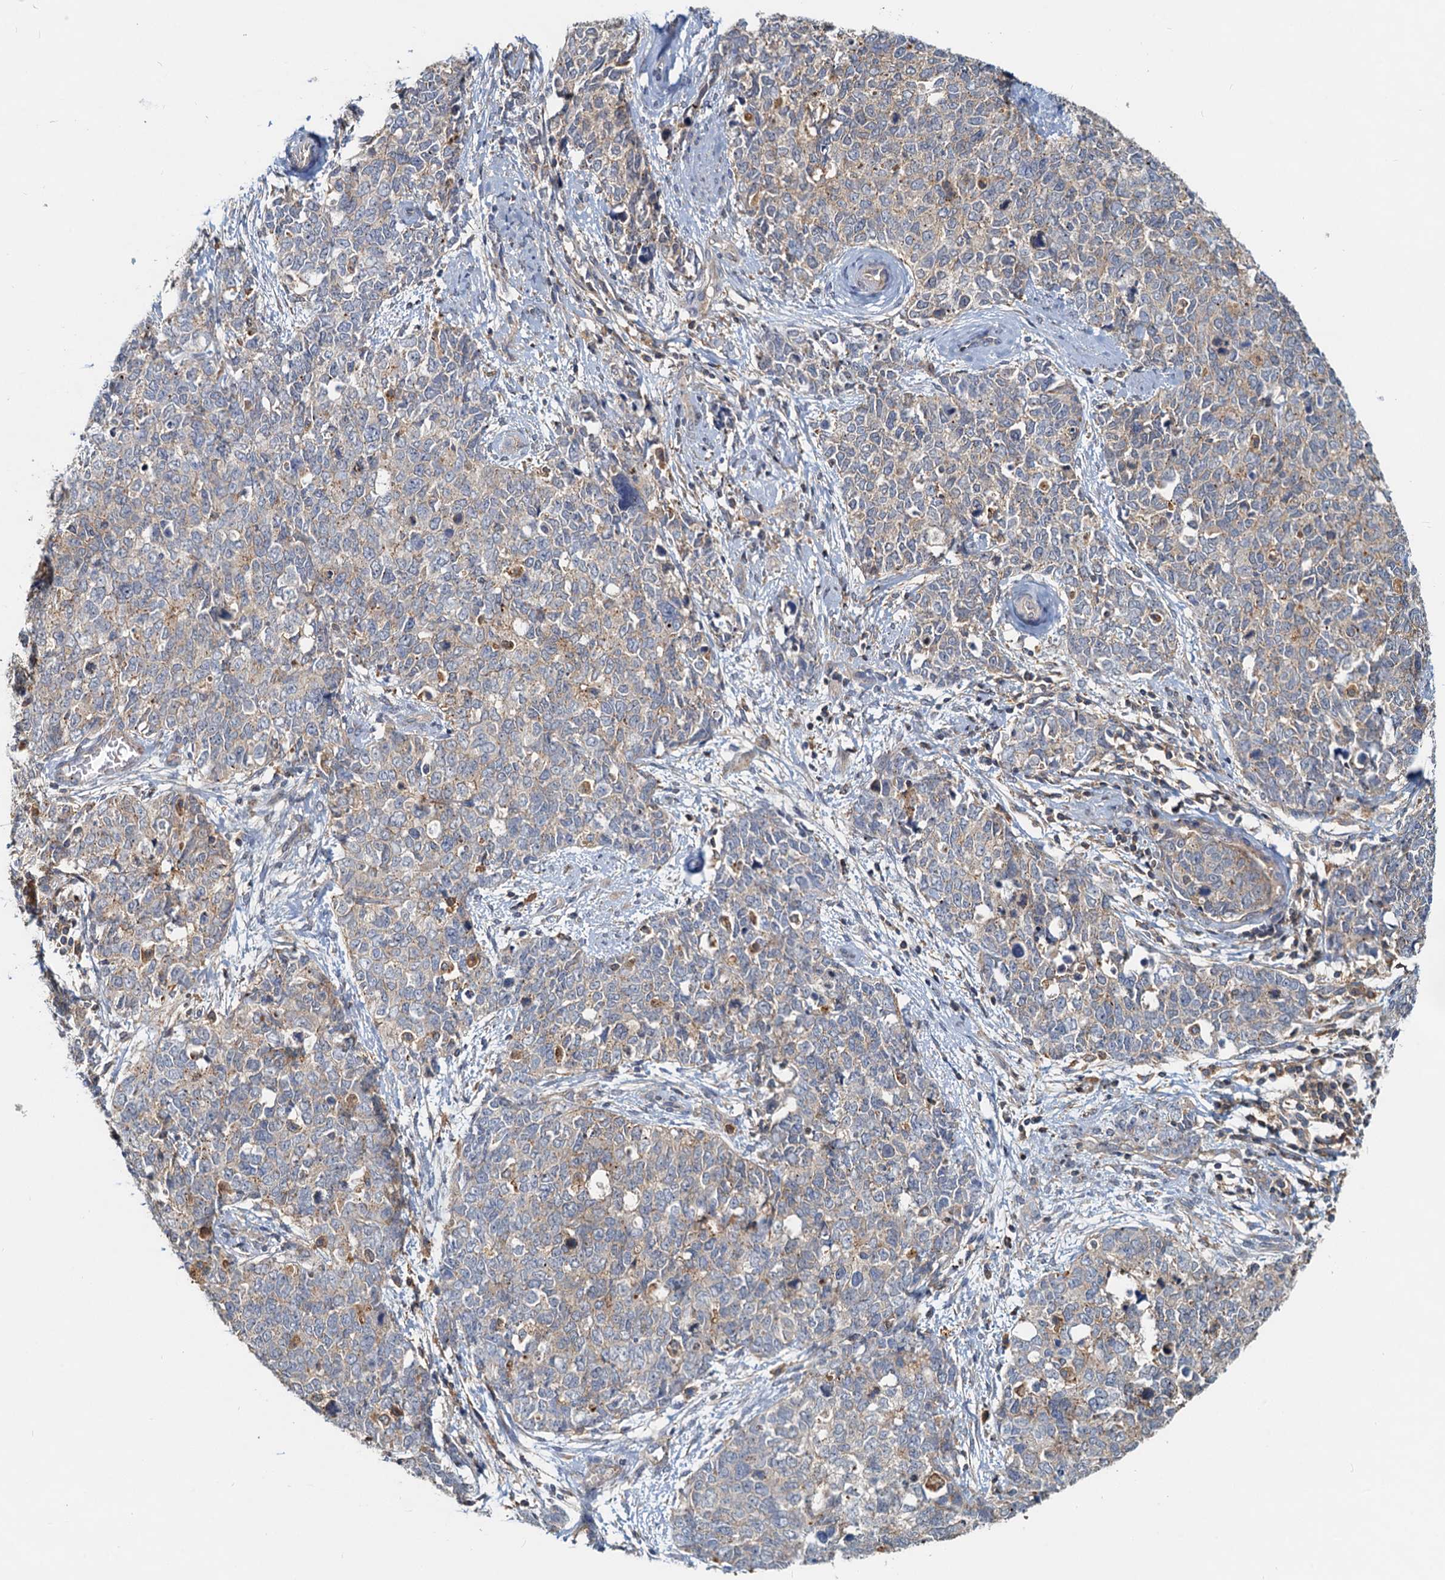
{"staining": {"intensity": "weak", "quantity": "<25%", "location": "cytoplasmic/membranous"}, "tissue": "cervical cancer", "cell_type": "Tumor cells", "image_type": "cancer", "snomed": [{"axis": "morphology", "description": "Squamous cell carcinoma, NOS"}, {"axis": "topography", "description": "Cervix"}], "caption": "Tumor cells show no significant positivity in cervical cancer (squamous cell carcinoma).", "gene": "TOLLIP", "patient": {"sex": "female", "age": 63}}